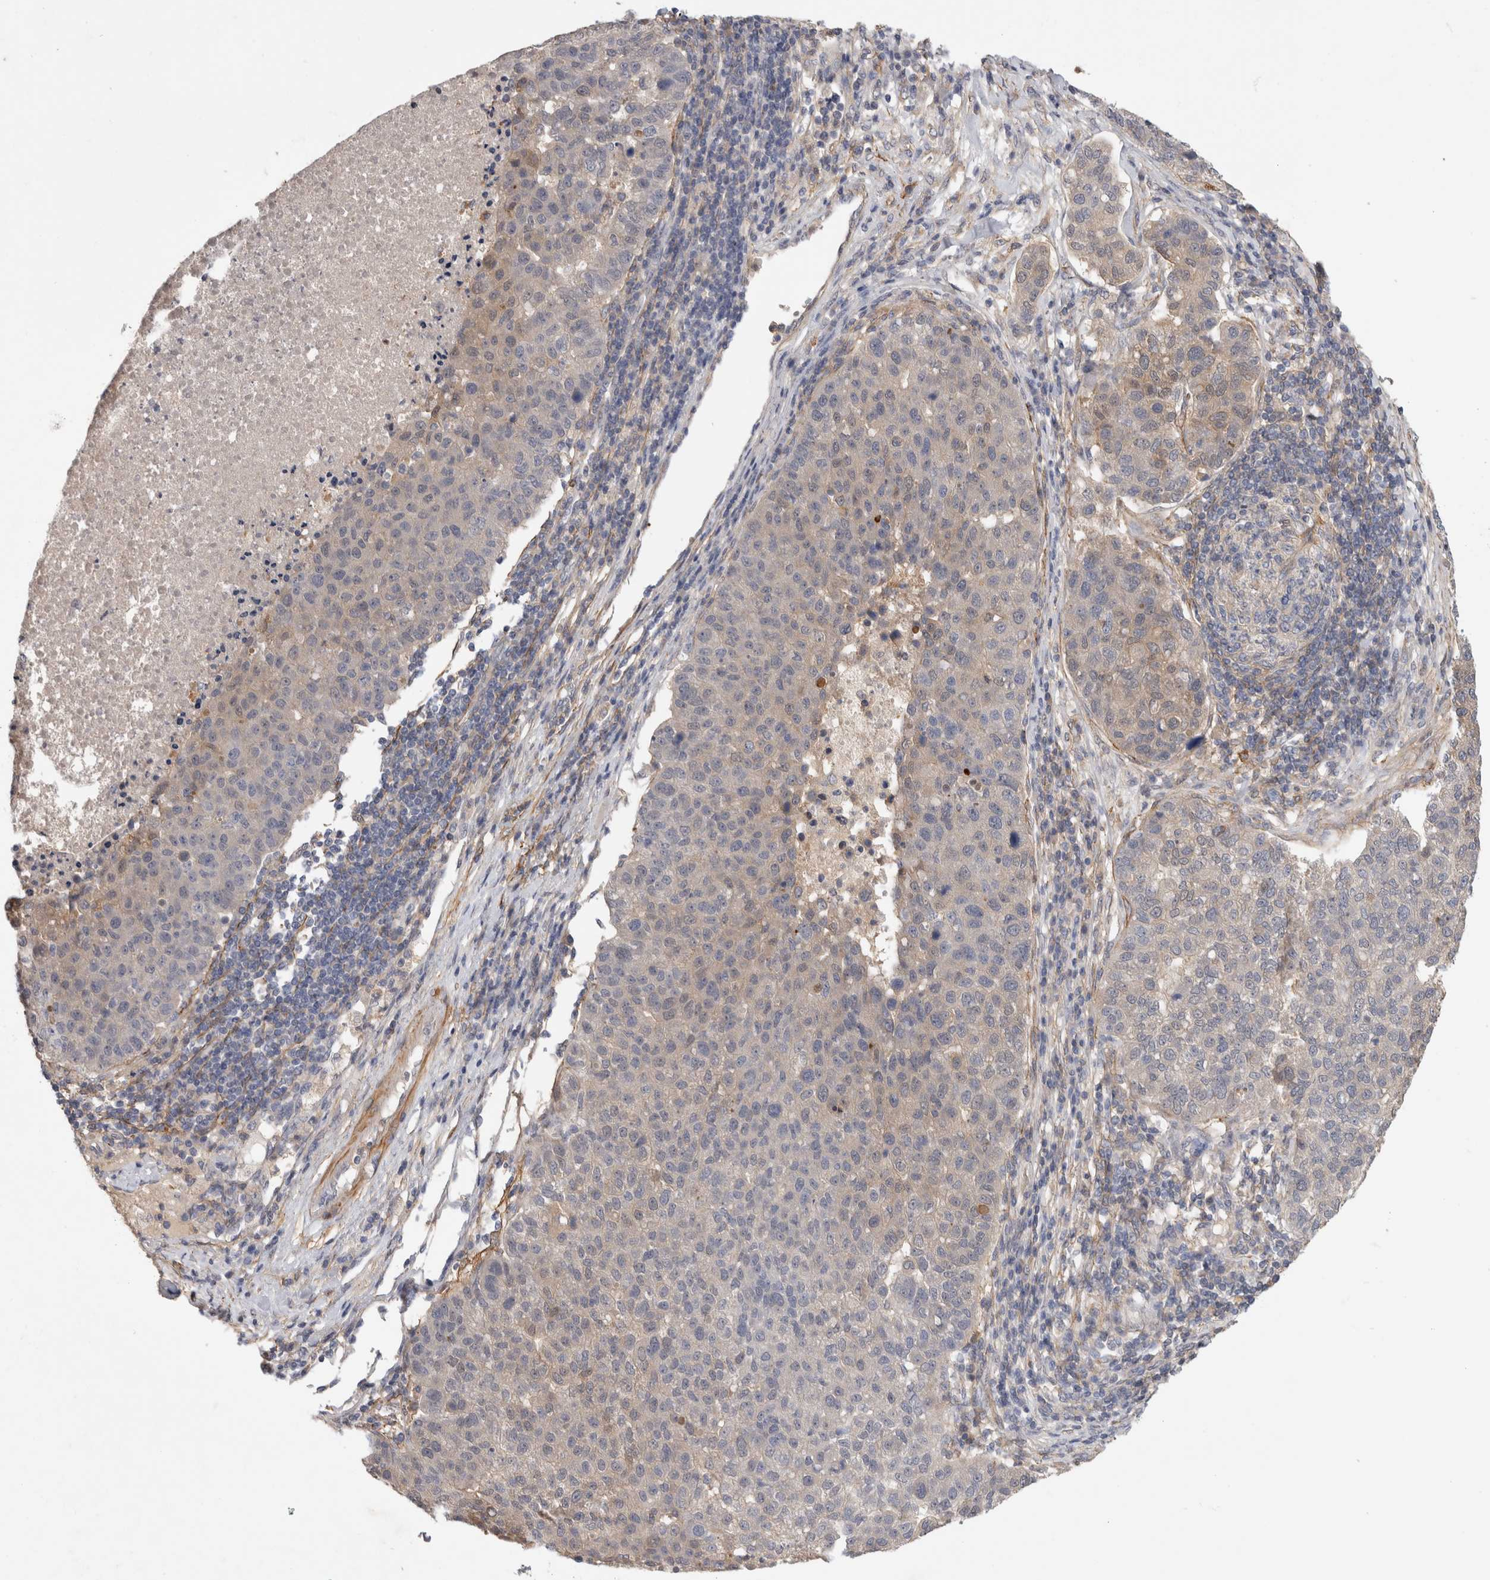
{"staining": {"intensity": "weak", "quantity": "<25%", "location": "cytoplasmic/membranous"}, "tissue": "pancreatic cancer", "cell_type": "Tumor cells", "image_type": "cancer", "snomed": [{"axis": "morphology", "description": "Adenocarcinoma, NOS"}, {"axis": "topography", "description": "Pancreas"}], "caption": "Tumor cells are negative for protein expression in human pancreatic cancer.", "gene": "PGM1", "patient": {"sex": "female", "age": 61}}